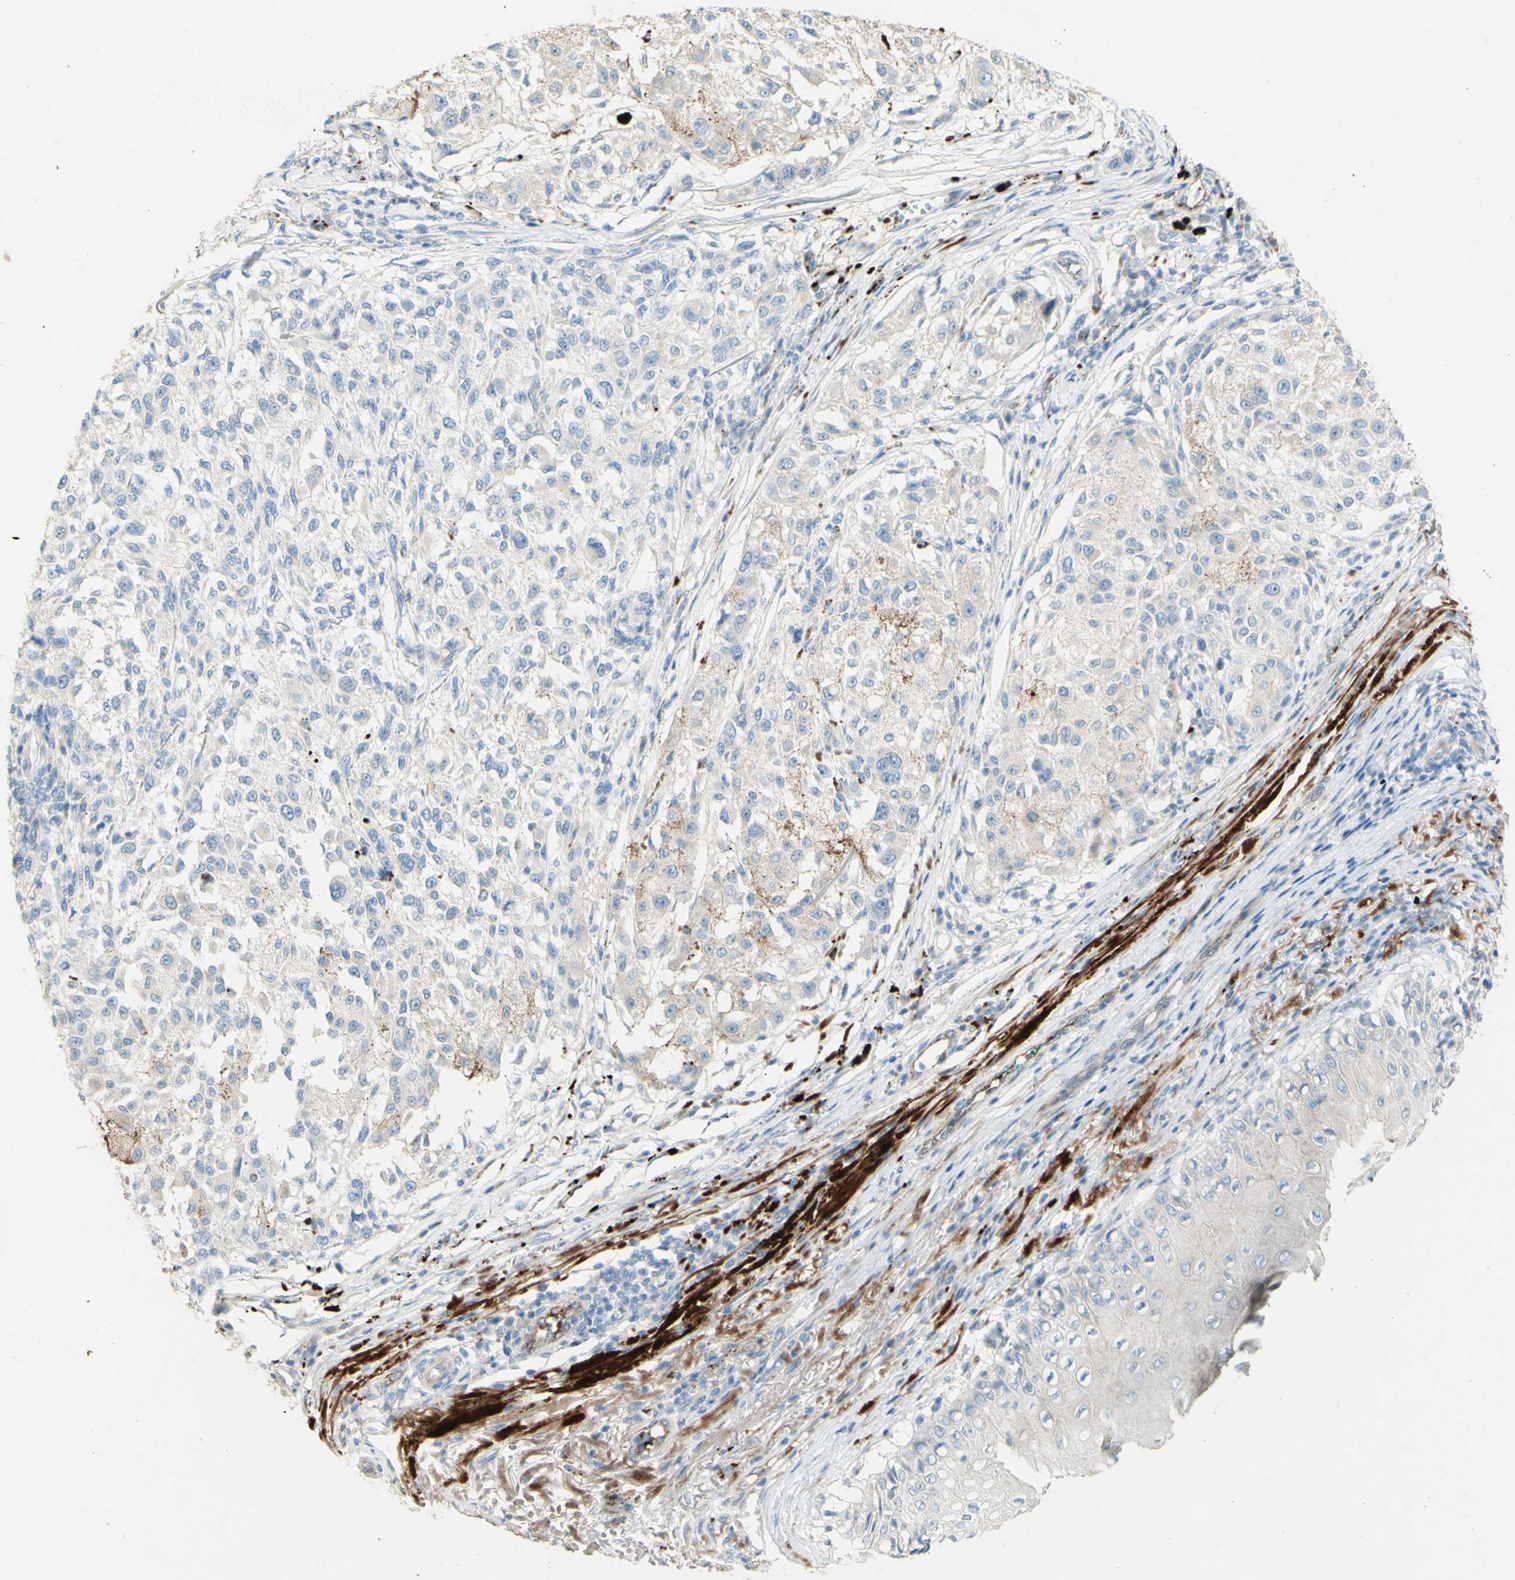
{"staining": {"intensity": "weak", "quantity": "<25%", "location": "cytoplasmic/membranous"}, "tissue": "melanoma", "cell_type": "Tumor cells", "image_type": "cancer", "snomed": [{"axis": "morphology", "description": "Necrosis, NOS"}, {"axis": "morphology", "description": "Malignant melanoma, NOS"}, {"axis": "topography", "description": "Skin"}], "caption": "There is no significant expression in tumor cells of malignant melanoma.", "gene": "GAN", "patient": {"sex": "female", "age": 87}}